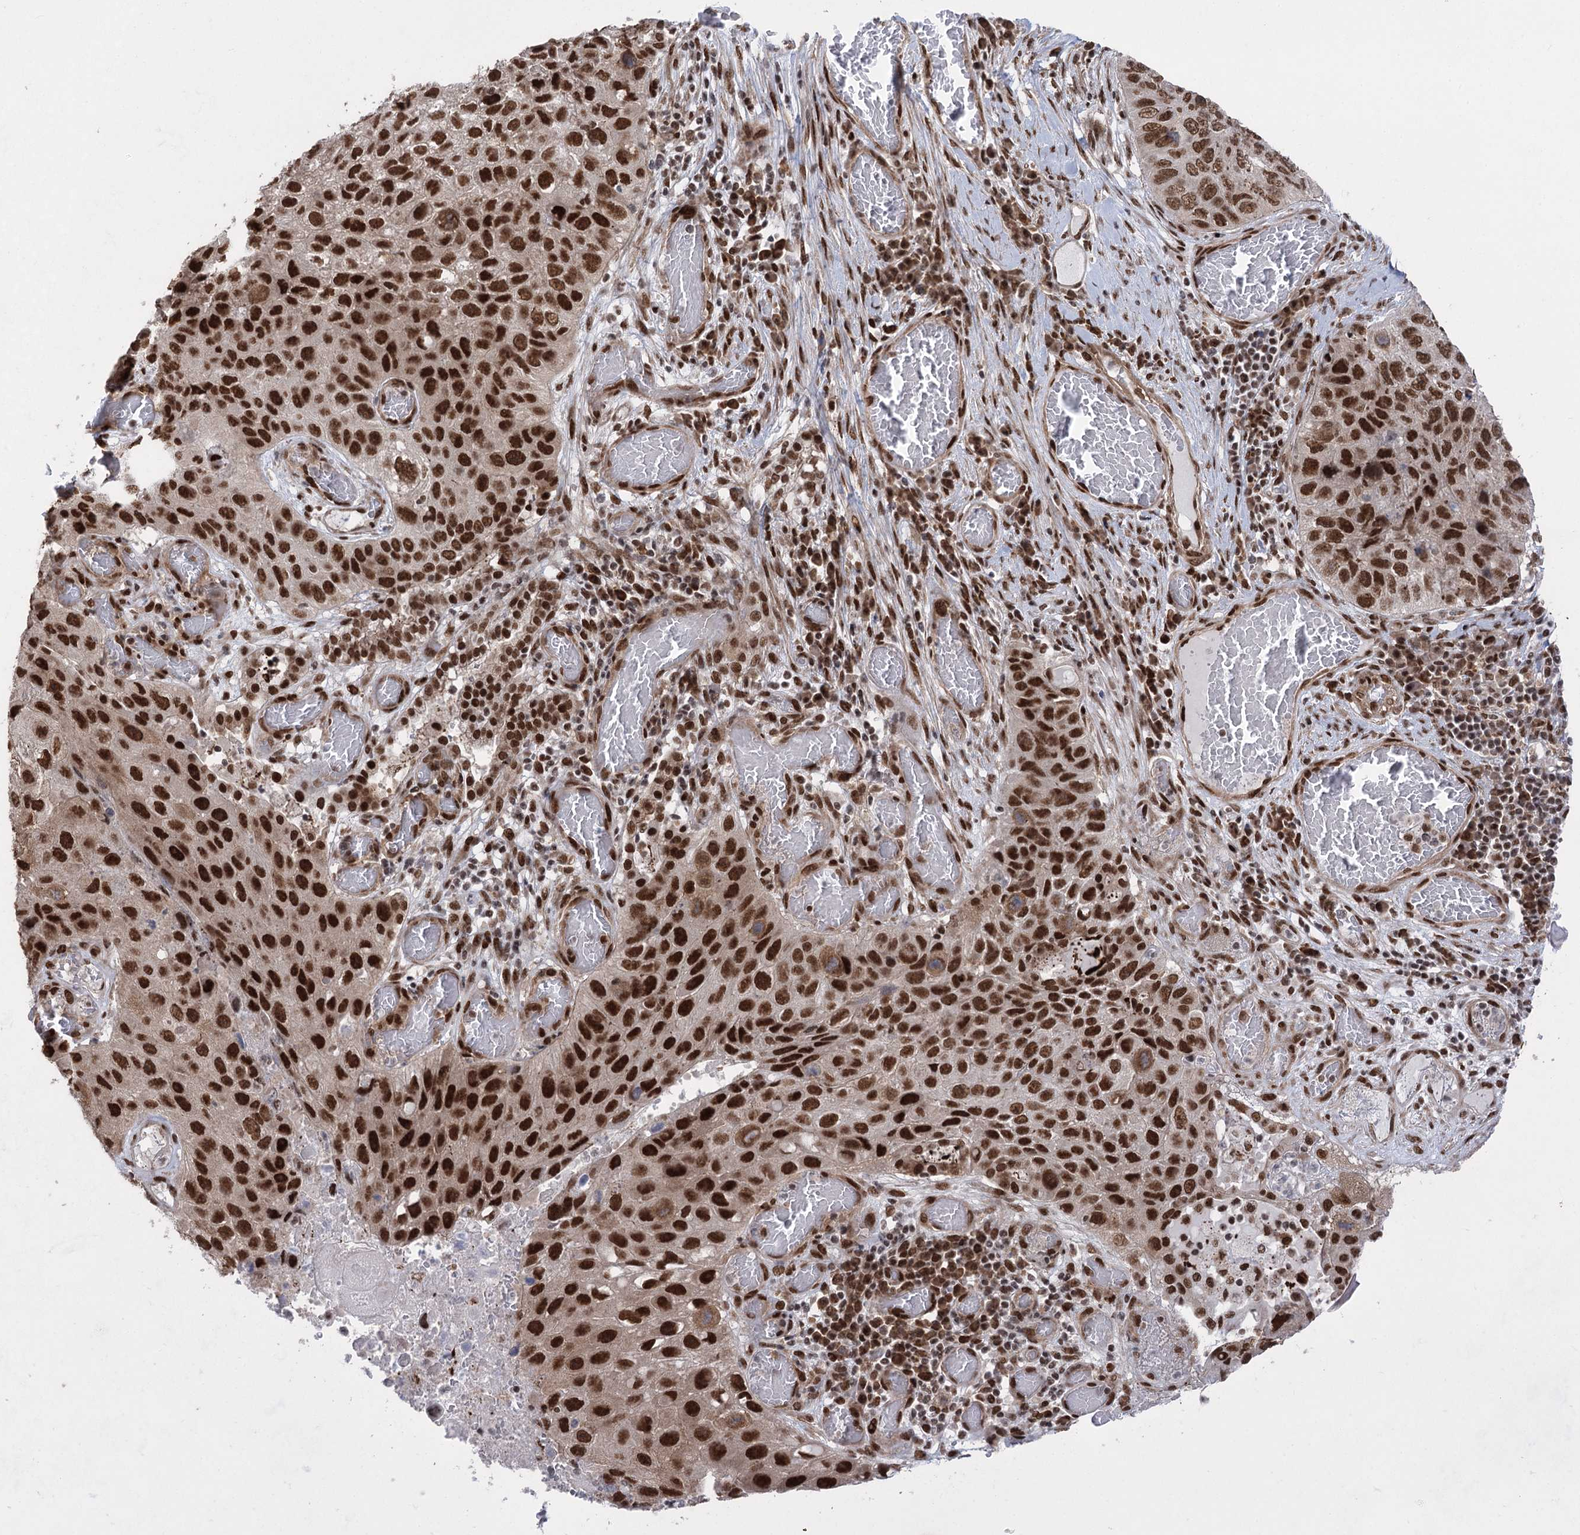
{"staining": {"intensity": "strong", "quantity": ">75%", "location": "nuclear"}, "tissue": "lung cancer", "cell_type": "Tumor cells", "image_type": "cancer", "snomed": [{"axis": "morphology", "description": "Squamous cell carcinoma, NOS"}, {"axis": "topography", "description": "Lung"}], "caption": "A histopathology image showing strong nuclear staining in approximately >75% of tumor cells in lung squamous cell carcinoma, as visualized by brown immunohistochemical staining.", "gene": "ZCCHC8", "patient": {"sex": "male", "age": 61}}